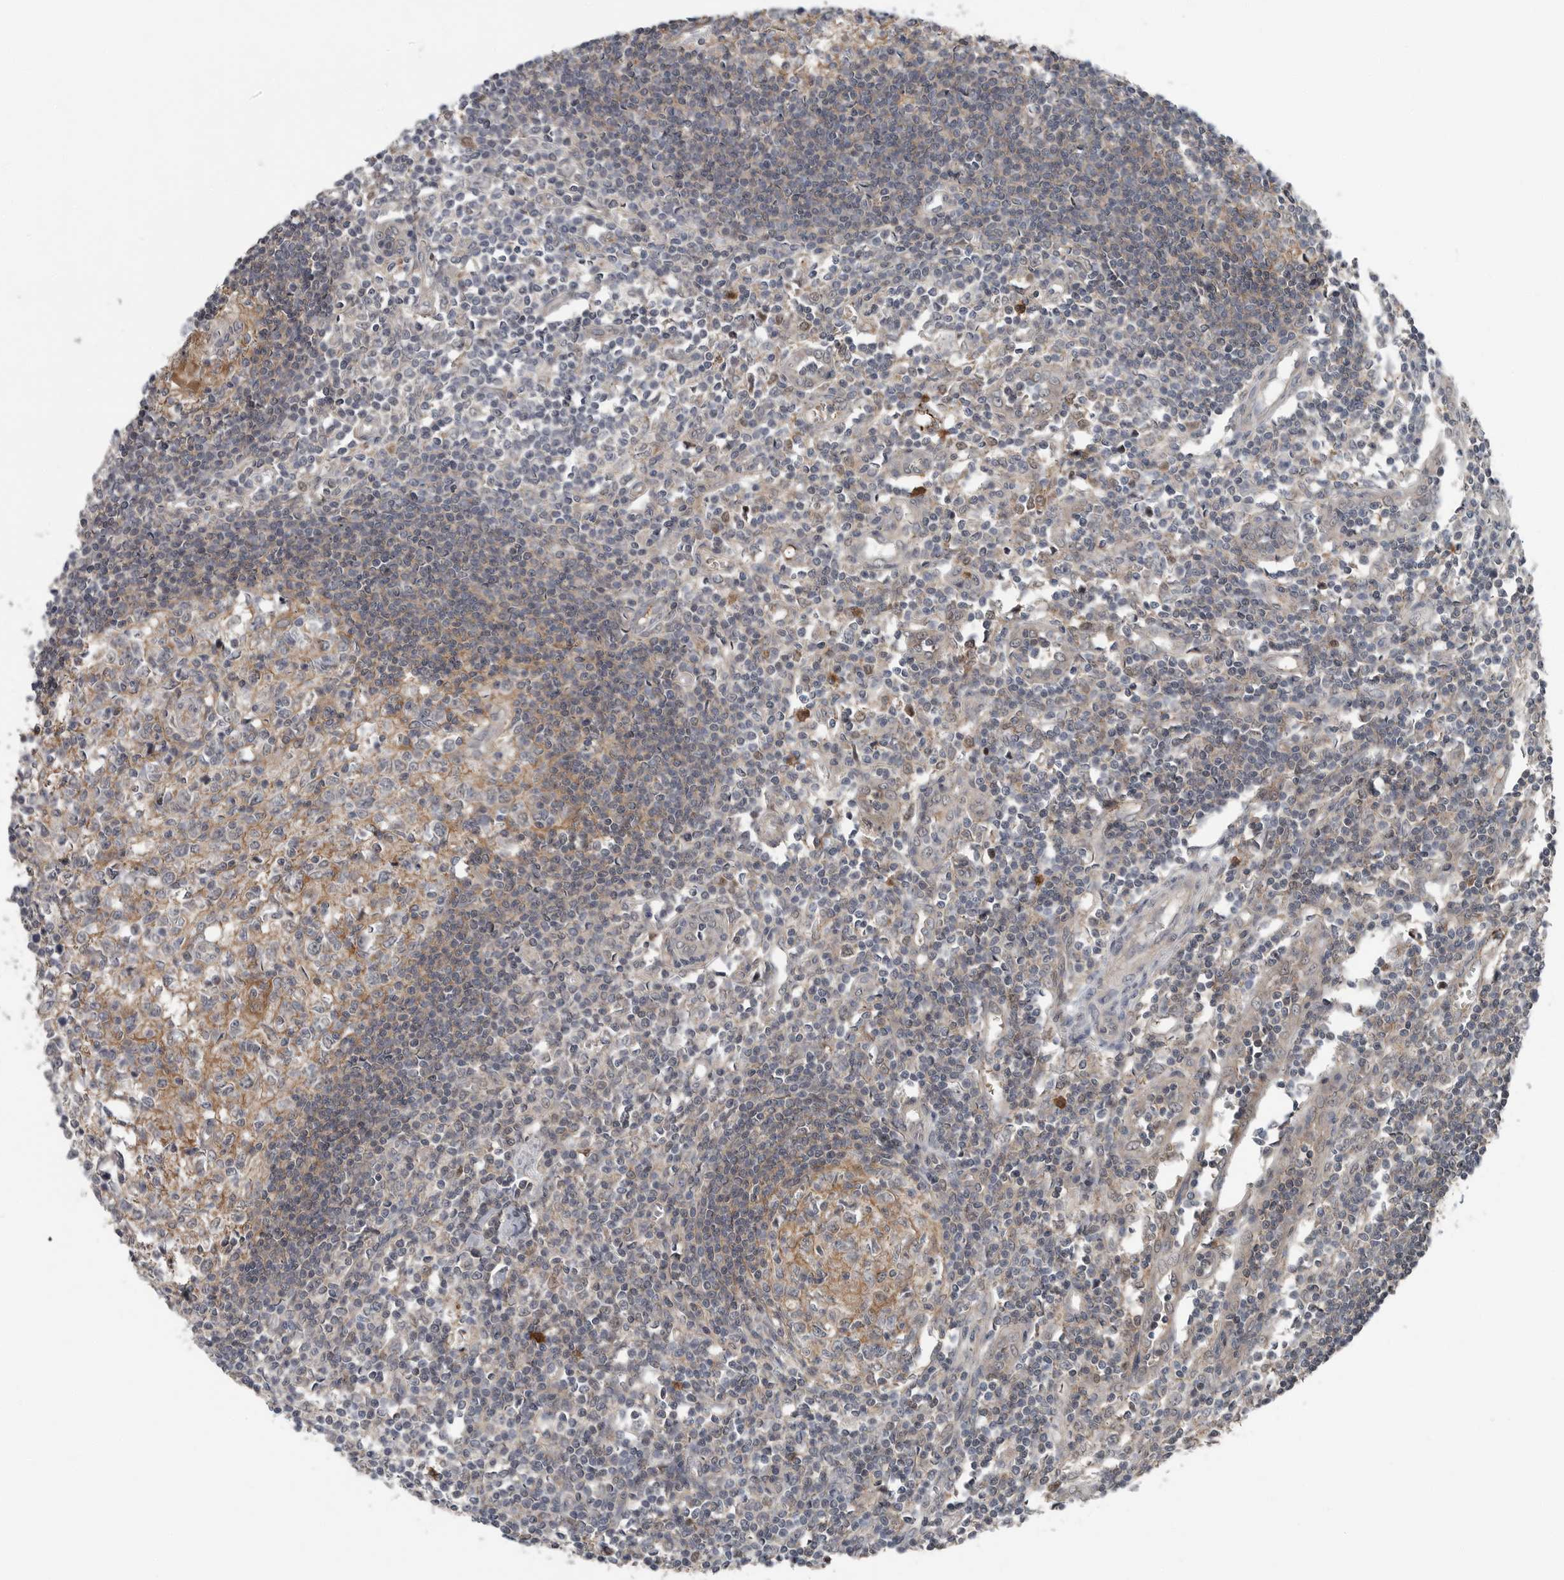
{"staining": {"intensity": "moderate", "quantity": "25%-75%", "location": "cytoplasmic/membranous"}, "tissue": "lymph node", "cell_type": "Germinal center cells", "image_type": "normal", "snomed": [{"axis": "morphology", "description": "Normal tissue, NOS"}, {"axis": "morphology", "description": "Malignant melanoma, Metastatic site"}, {"axis": "topography", "description": "Lymph node"}], "caption": "Protein expression analysis of benign lymph node exhibits moderate cytoplasmic/membranous positivity in approximately 25%-75% of germinal center cells. The staining was performed using DAB (3,3'-diaminobenzidine), with brown indicating positive protein expression. Nuclei are stained blue with hematoxylin.", "gene": "SCP2", "patient": {"sex": "male", "age": 41}}